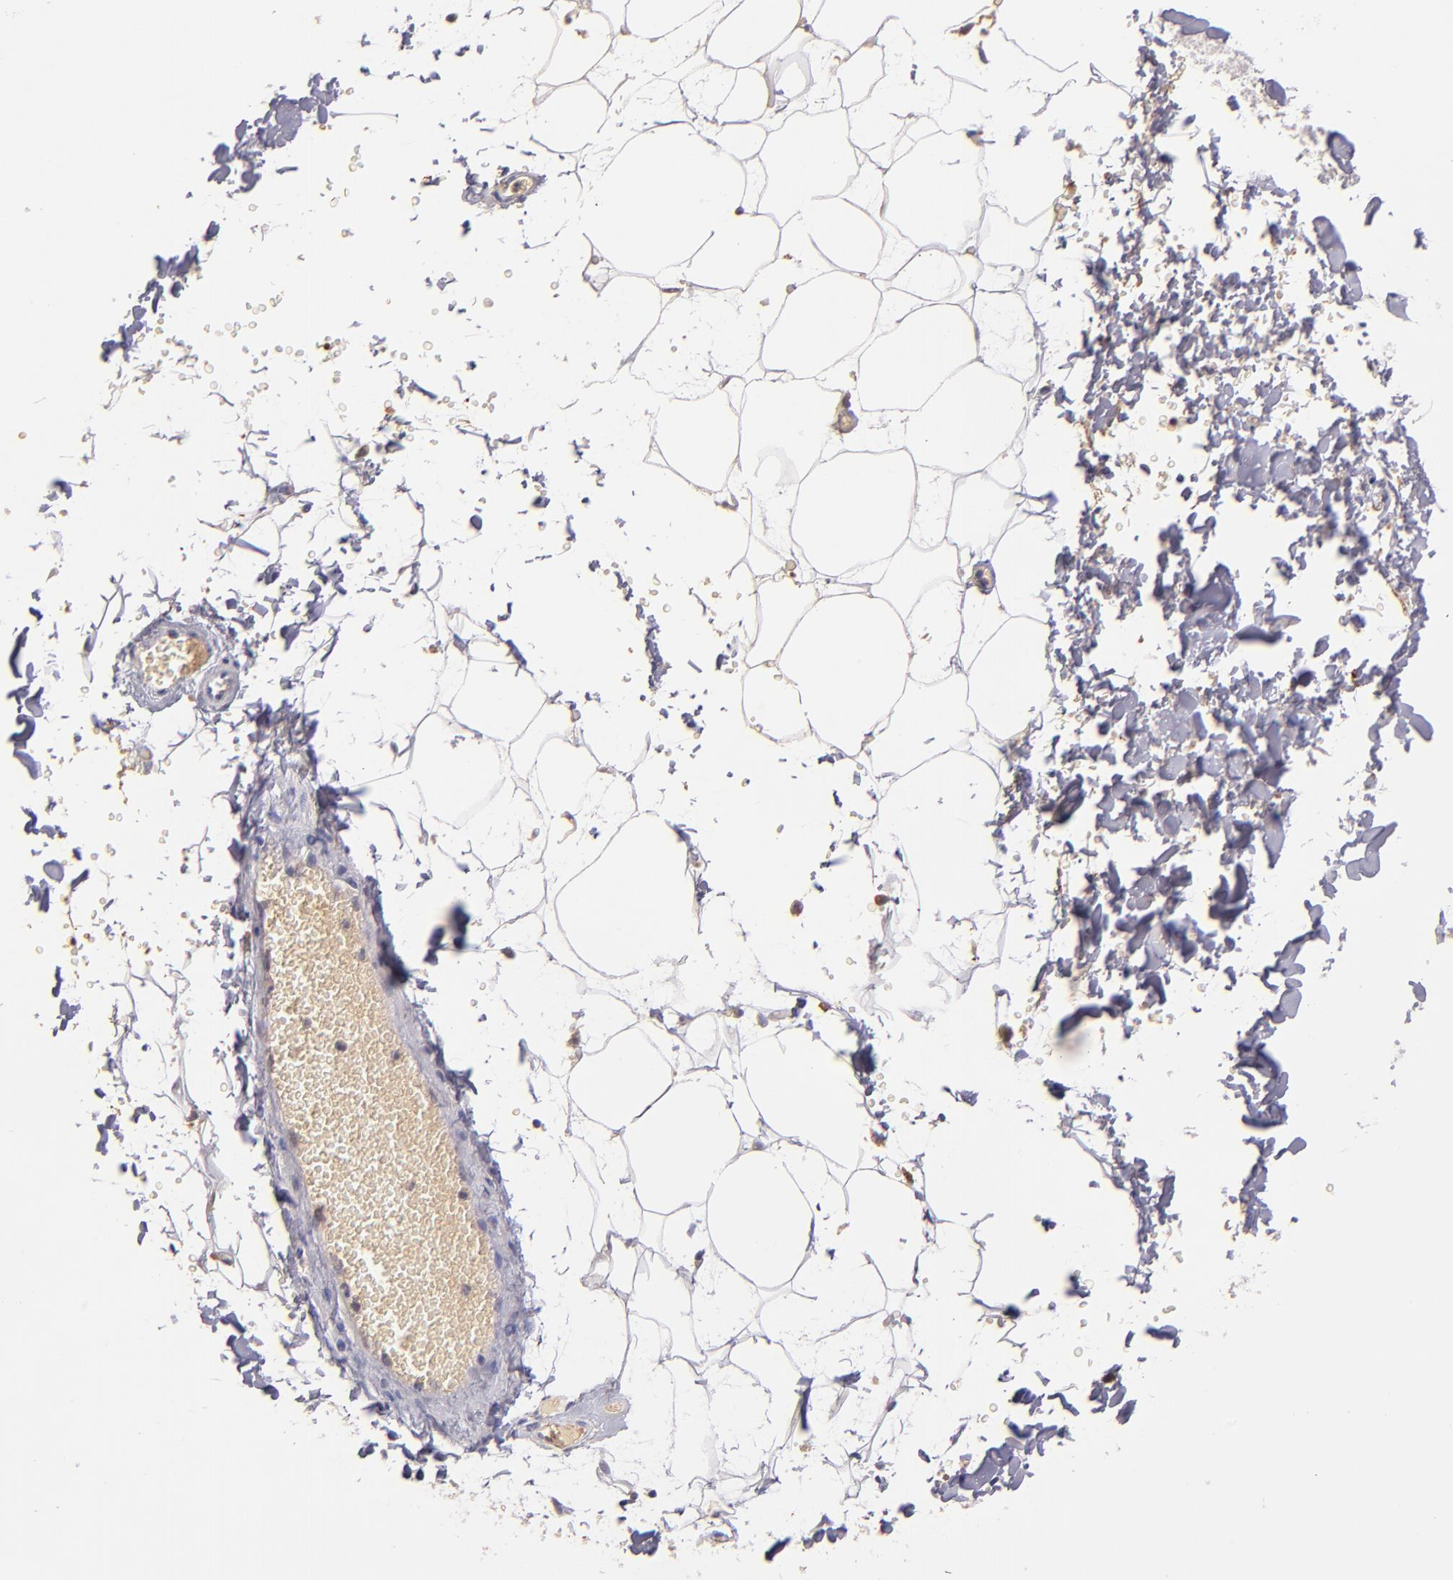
{"staining": {"intensity": "negative", "quantity": "none", "location": "none"}, "tissue": "adipose tissue", "cell_type": "Adipocytes", "image_type": "normal", "snomed": [{"axis": "morphology", "description": "Normal tissue, NOS"}, {"axis": "topography", "description": "Soft tissue"}], "caption": "Human adipose tissue stained for a protein using immunohistochemistry shows no positivity in adipocytes.", "gene": "SERPINC1", "patient": {"sex": "male", "age": 72}}